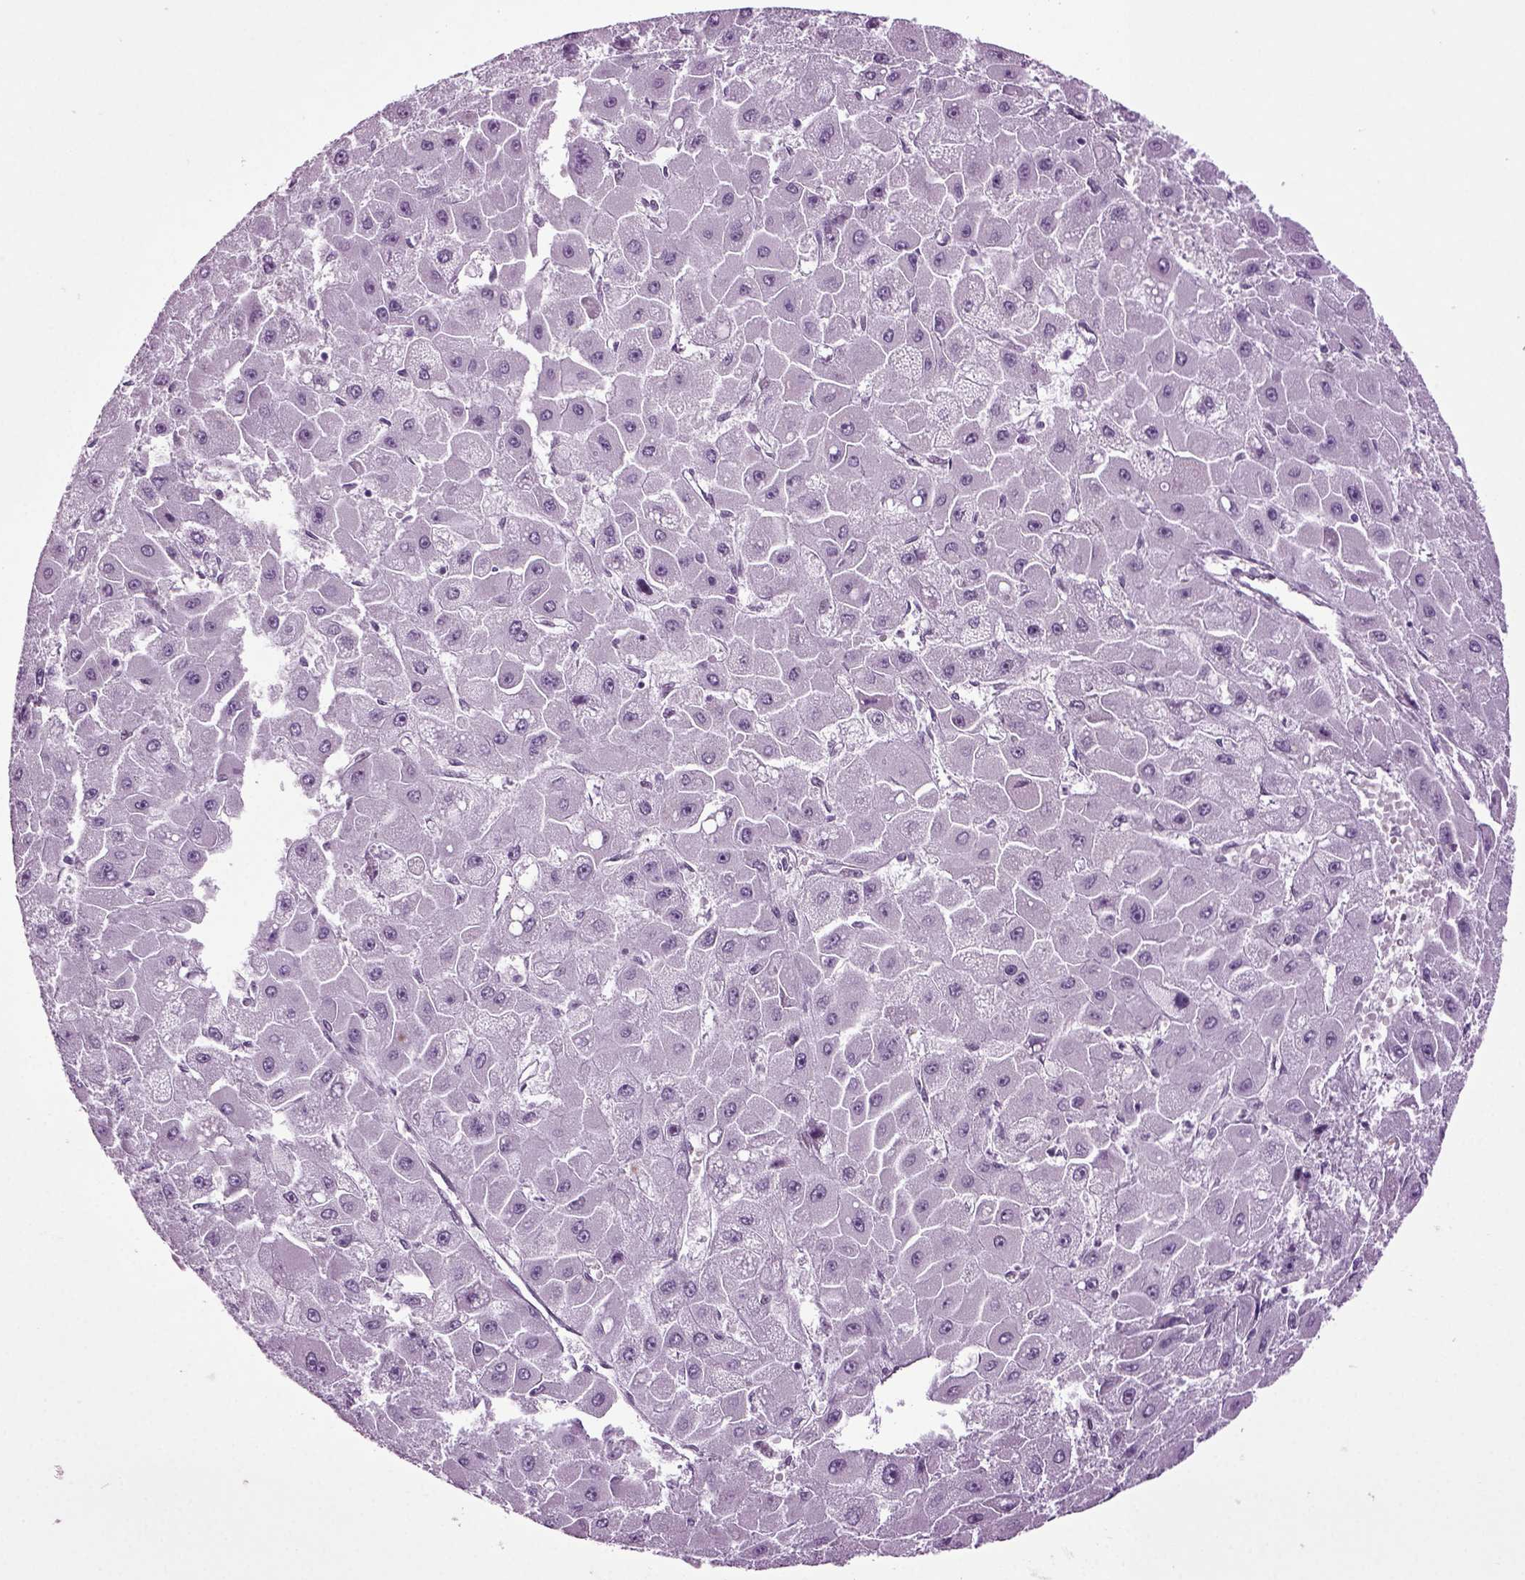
{"staining": {"intensity": "negative", "quantity": "none", "location": "none"}, "tissue": "liver cancer", "cell_type": "Tumor cells", "image_type": "cancer", "snomed": [{"axis": "morphology", "description": "Carcinoma, Hepatocellular, NOS"}, {"axis": "topography", "description": "Liver"}], "caption": "Micrograph shows no protein staining in tumor cells of hepatocellular carcinoma (liver) tissue. The staining is performed using DAB brown chromogen with nuclei counter-stained in using hematoxylin.", "gene": "RFX3", "patient": {"sex": "female", "age": 25}}